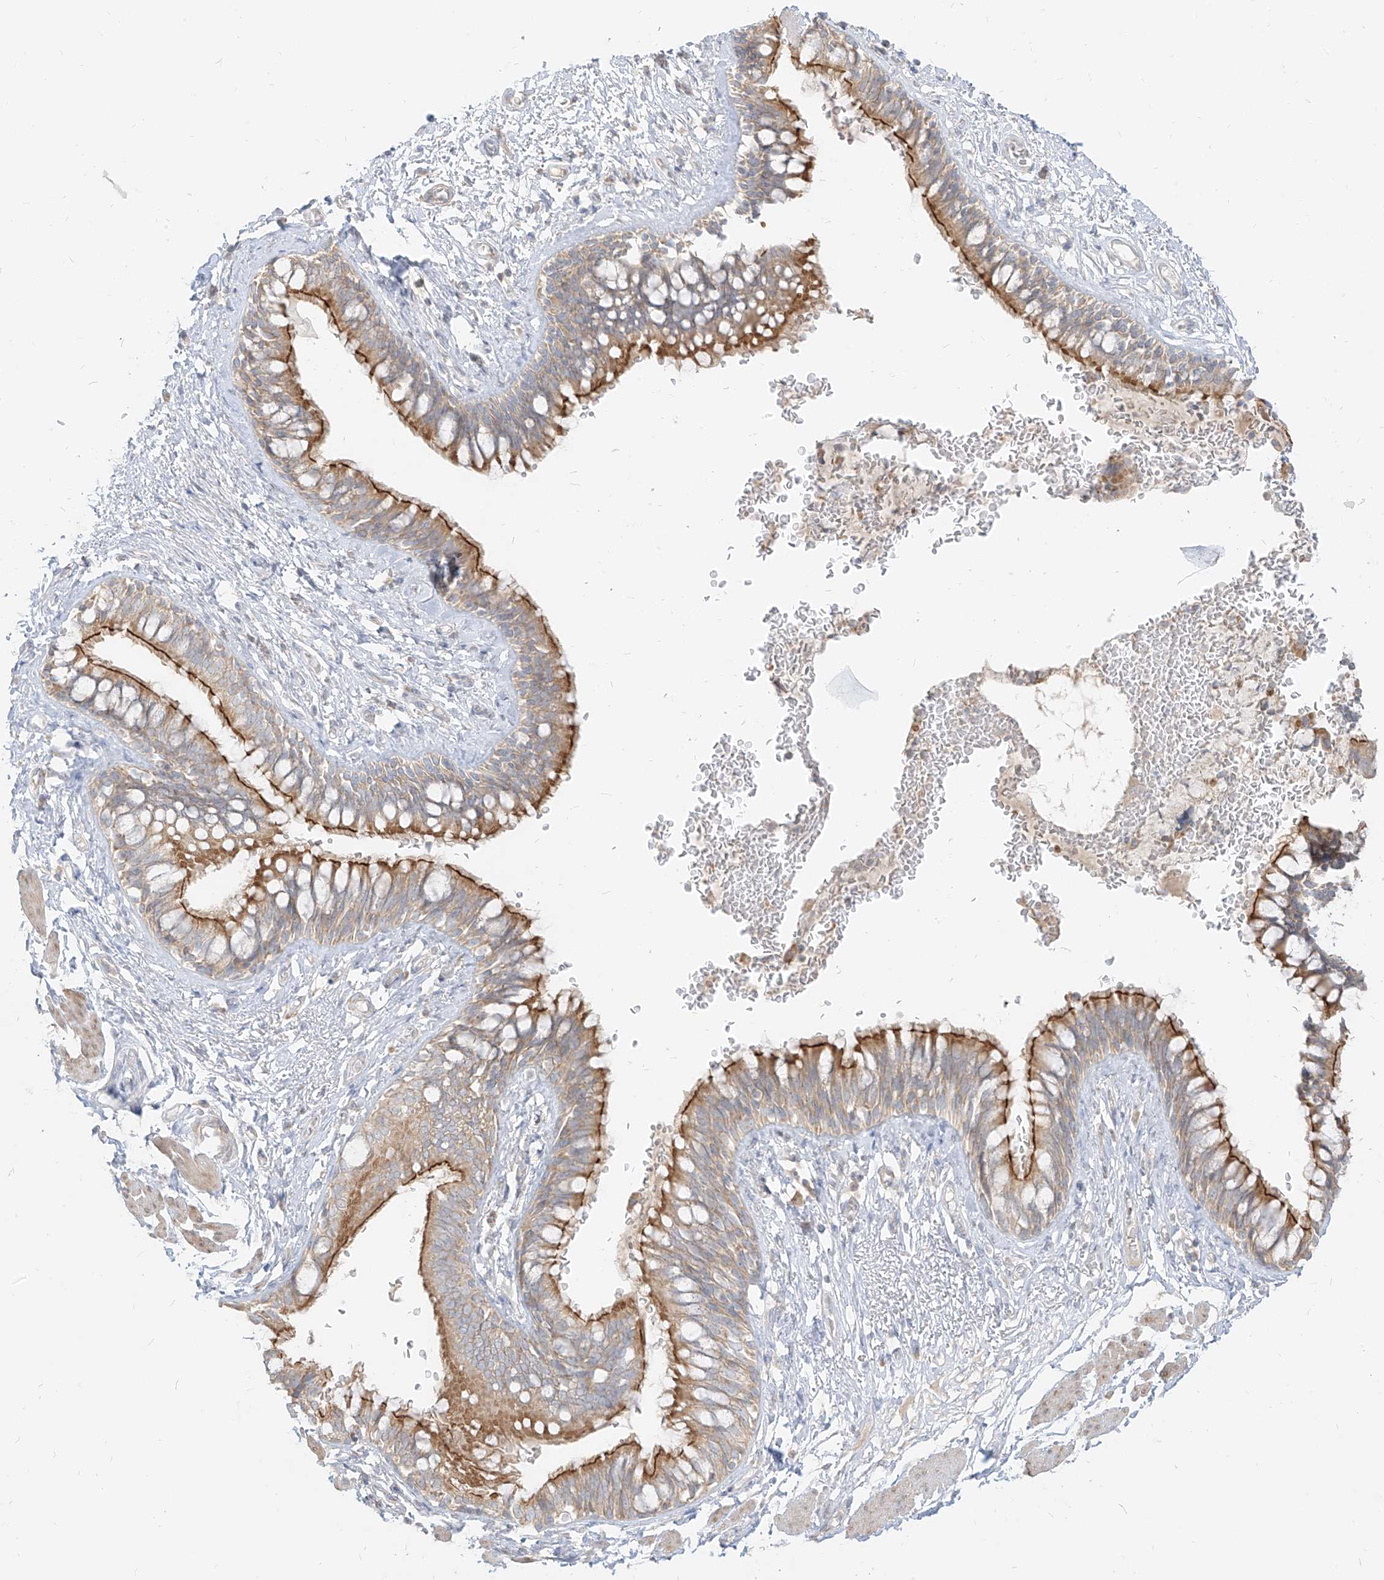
{"staining": {"intensity": "strong", "quantity": "25%-75%", "location": "cytoplasmic/membranous"}, "tissue": "bronchus", "cell_type": "Respiratory epithelial cells", "image_type": "normal", "snomed": [{"axis": "morphology", "description": "Normal tissue, NOS"}, {"axis": "topography", "description": "Cartilage tissue"}, {"axis": "topography", "description": "Bronchus"}], "caption": "Immunohistochemistry (DAB) staining of normal human bronchus displays strong cytoplasmic/membranous protein positivity in about 25%-75% of respiratory epithelial cells. (IHC, brightfield microscopy, high magnification).", "gene": "ZIM3", "patient": {"sex": "female", "age": 36}}